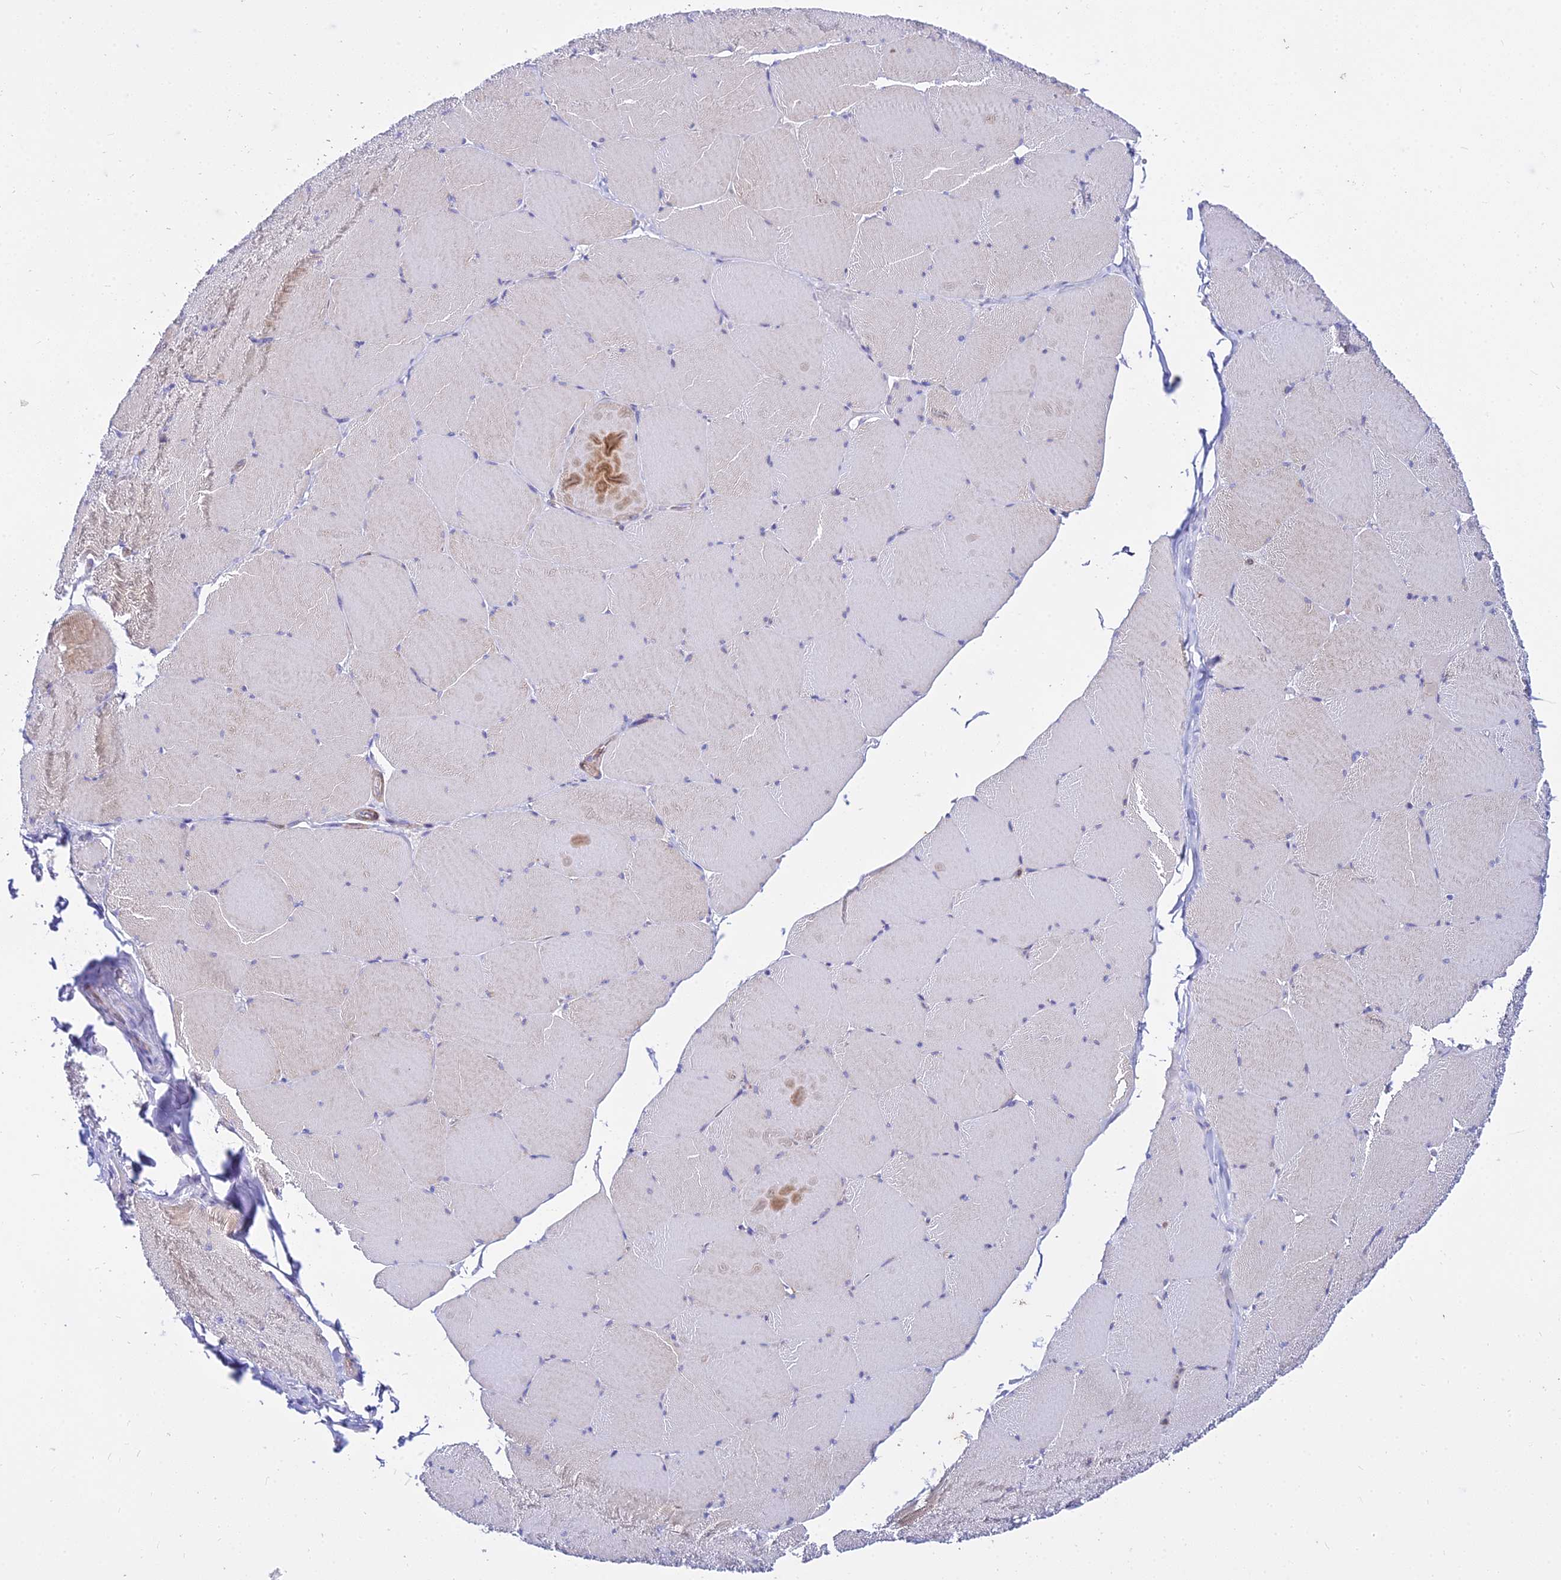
{"staining": {"intensity": "weak", "quantity": "25%-75%", "location": "cytoplasmic/membranous"}, "tissue": "skeletal muscle", "cell_type": "Myocytes", "image_type": "normal", "snomed": [{"axis": "morphology", "description": "Normal tissue, NOS"}, {"axis": "topography", "description": "Skeletal muscle"}, {"axis": "topography", "description": "Head-Neck"}], "caption": "An immunohistochemistry photomicrograph of benign tissue is shown. Protein staining in brown labels weak cytoplasmic/membranous positivity in skeletal muscle within myocytes. (DAB (3,3'-diaminobenzidine) IHC, brown staining for protein, blue staining for nuclei).", "gene": "DLX1", "patient": {"sex": "male", "age": 66}}